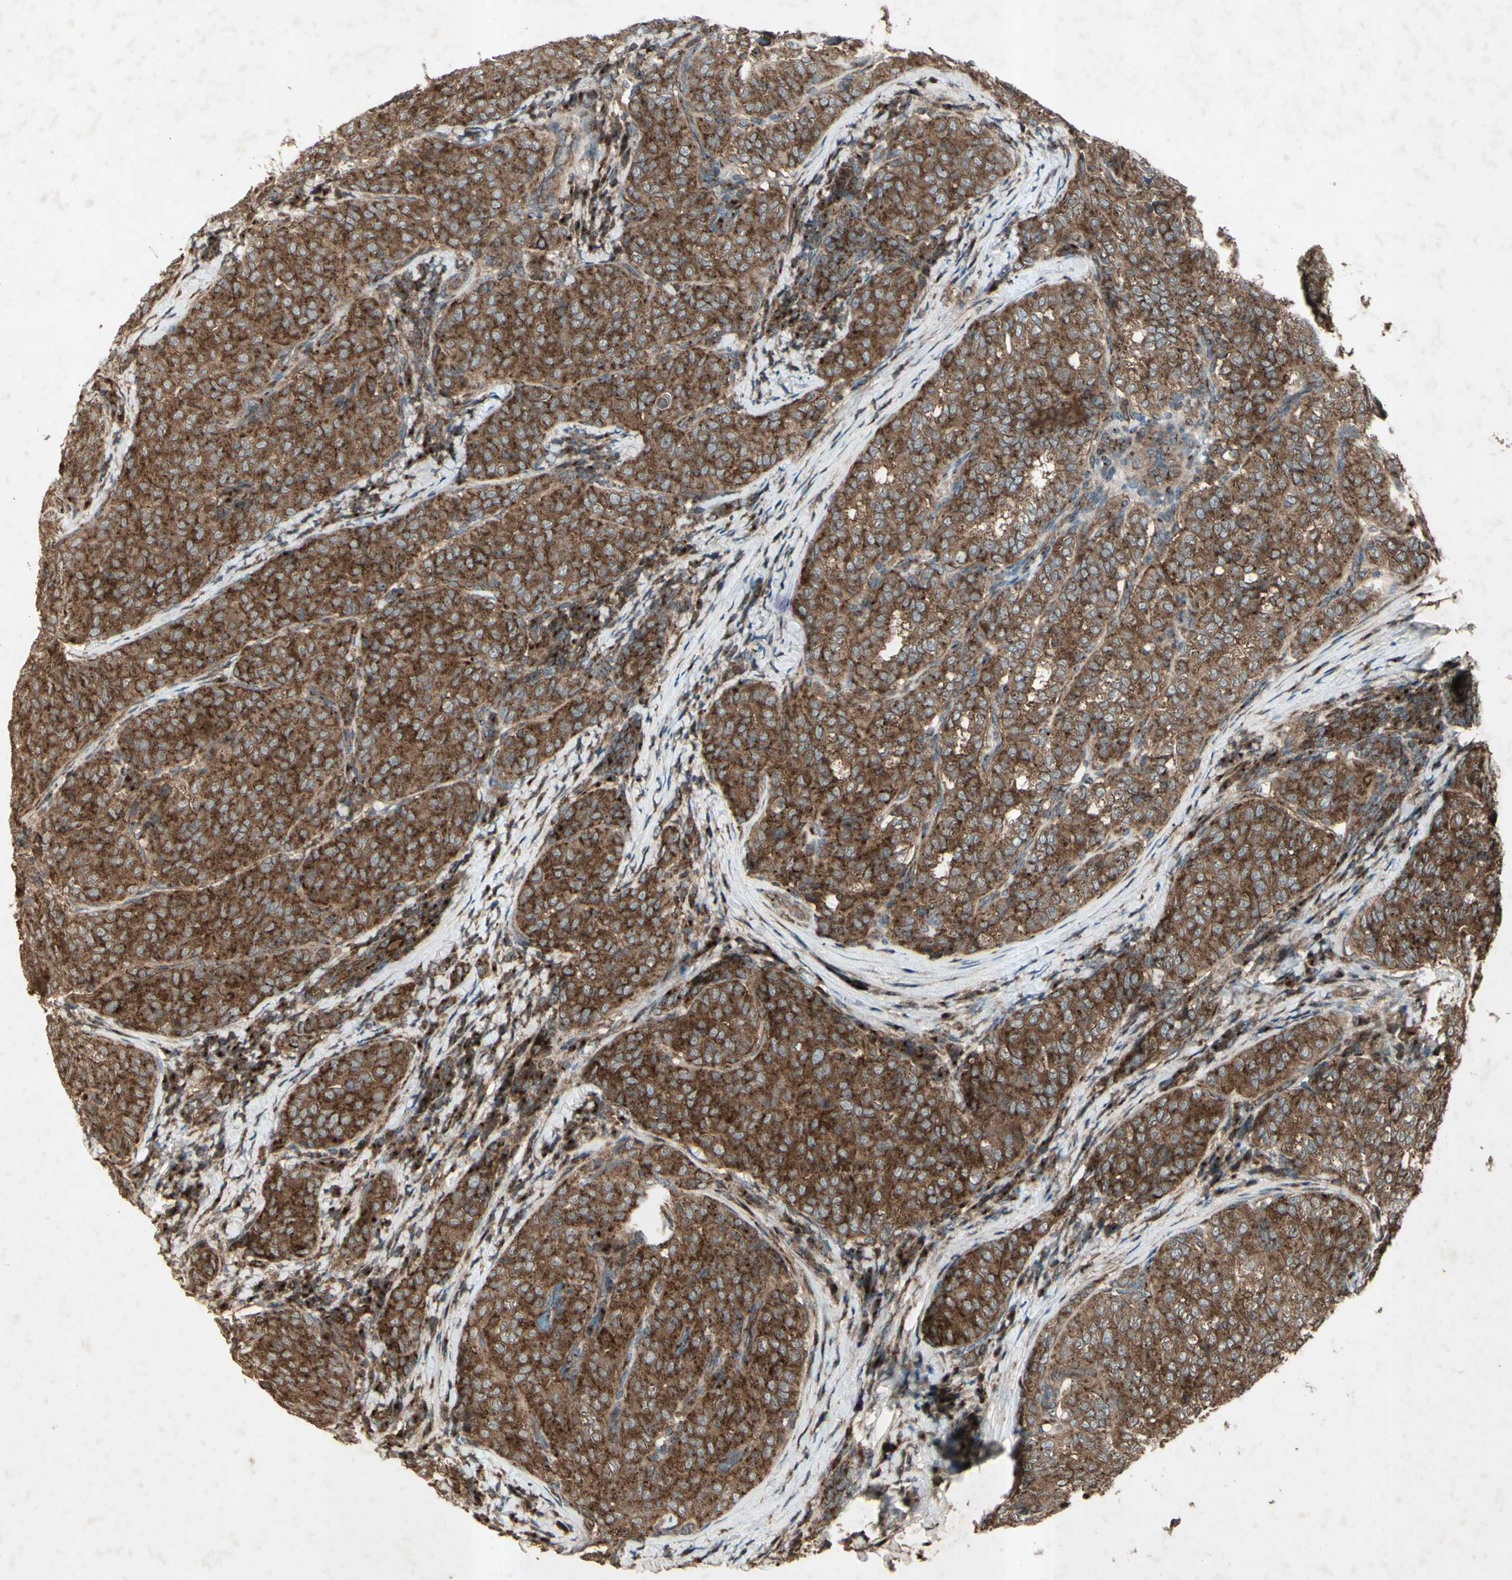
{"staining": {"intensity": "strong", "quantity": ">75%", "location": "cytoplasmic/membranous"}, "tissue": "thyroid cancer", "cell_type": "Tumor cells", "image_type": "cancer", "snomed": [{"axis": "morphology", "description": "Normal tissue, NOS"}, {"axis": "morphology", "description": "Papillary adenocarcinoma, NOS"}, {"axis": "topography", "description": "Thyroid gland"}], "caption": "A brown stain labels strong cytoplasmic/membranous positivity of a protein in thyroid cancer tumor cells. The protein is stained brown, and the nuclei are stained in blue (DAB (3,3'-diaminobenzidine) IHC with brightfield microscopy, high magnification).", "gene": "AP1G1", "patient": {"sex": "female", "age": 30}}